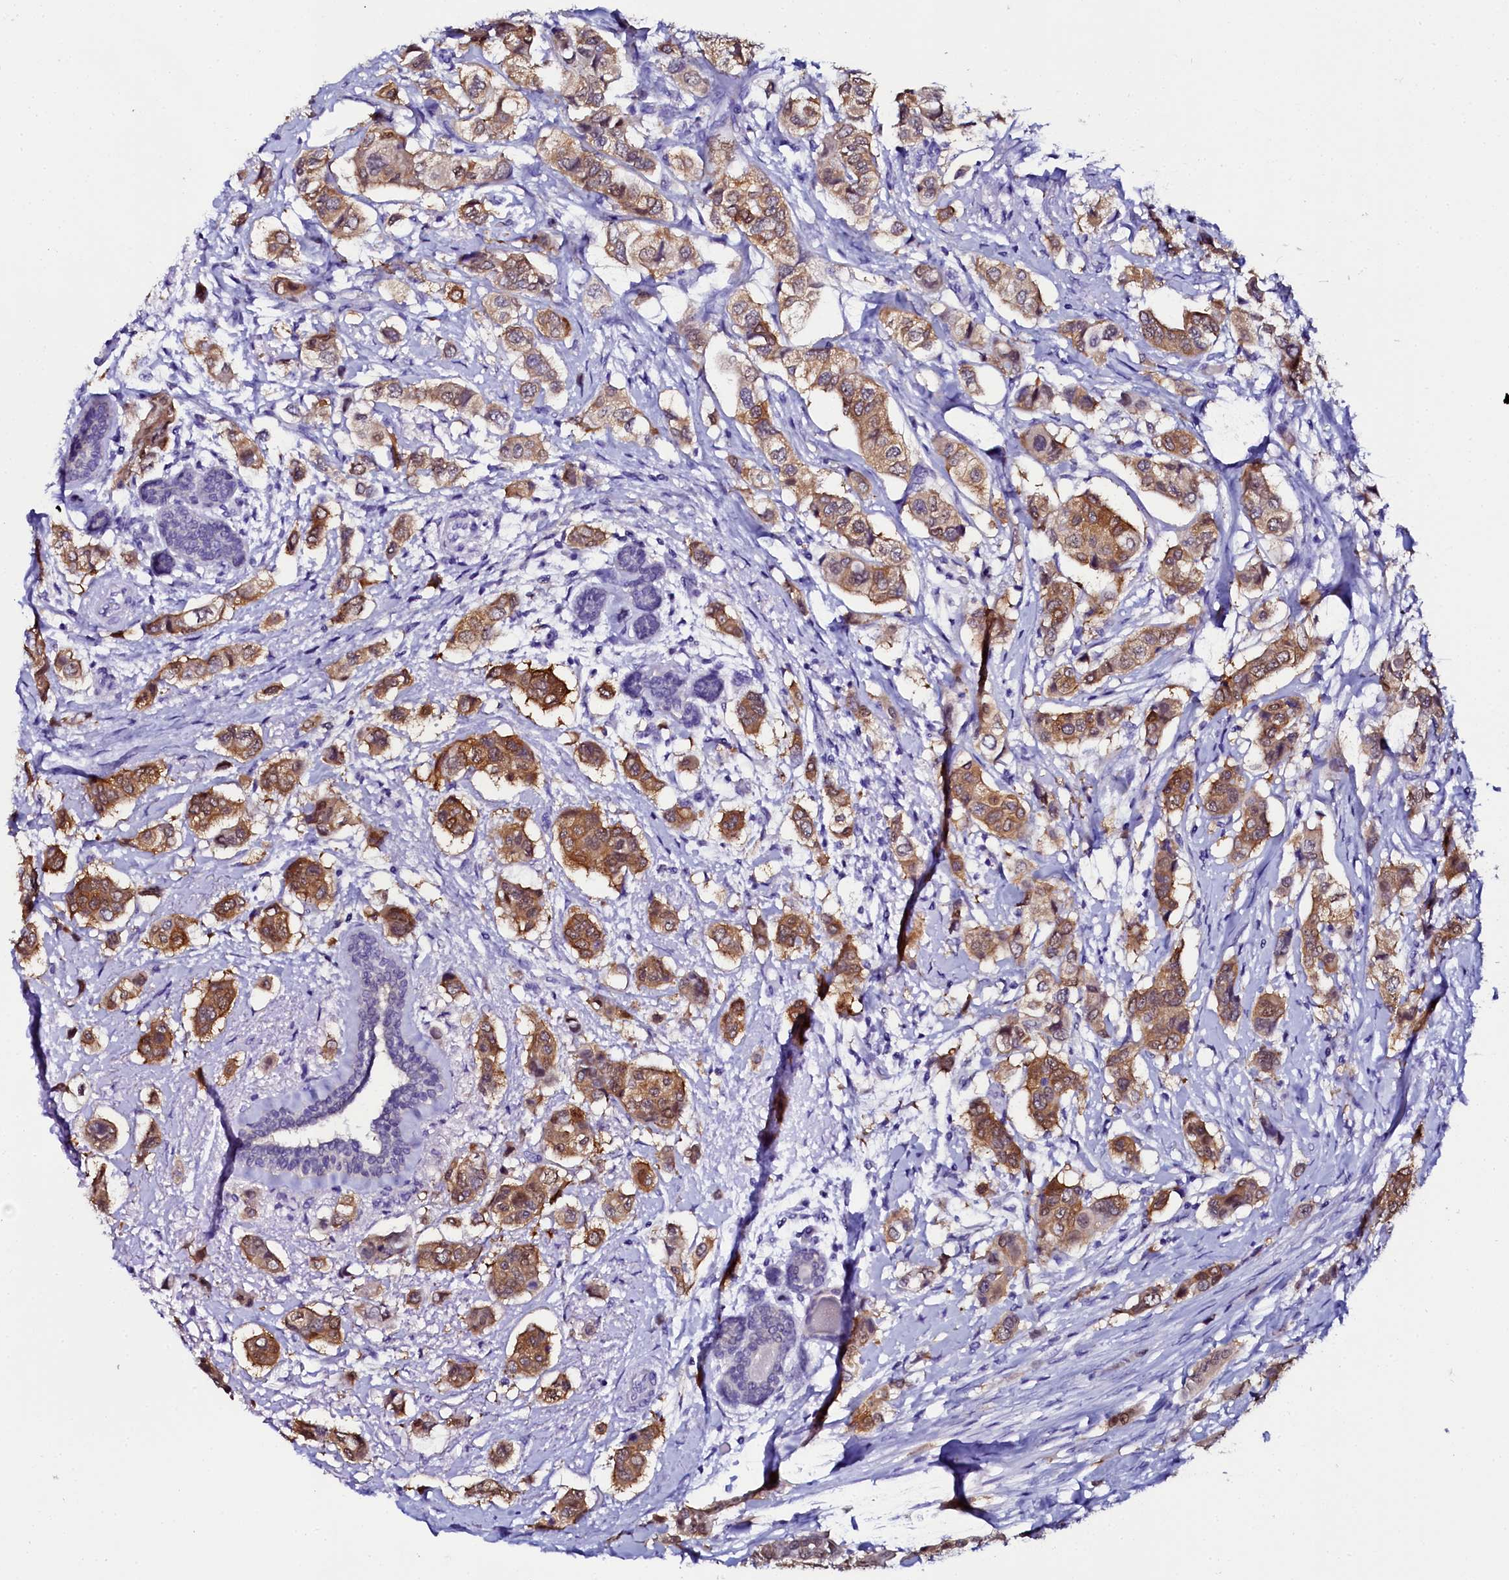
{"staining": {"intensity": "moderate", "quantity": ">75%", "location": "cytoplasmic/membranous"}, "tissue": "breast cancer", "cell_type": "Tumor cells", "image_type": "cancer", "snomed": [{"axis": "morphology", "description": "Lobular carcinoma"}, {"axis": "topography", "description": "Breast"}], "caption": "Lobular carcinoma (breast) tissue exhibits moderate cytoplasmic/membranous expression in approximately >75% of tumor cells", "gene": "SORD", "patient": {"sex": "female", "age": 51}}